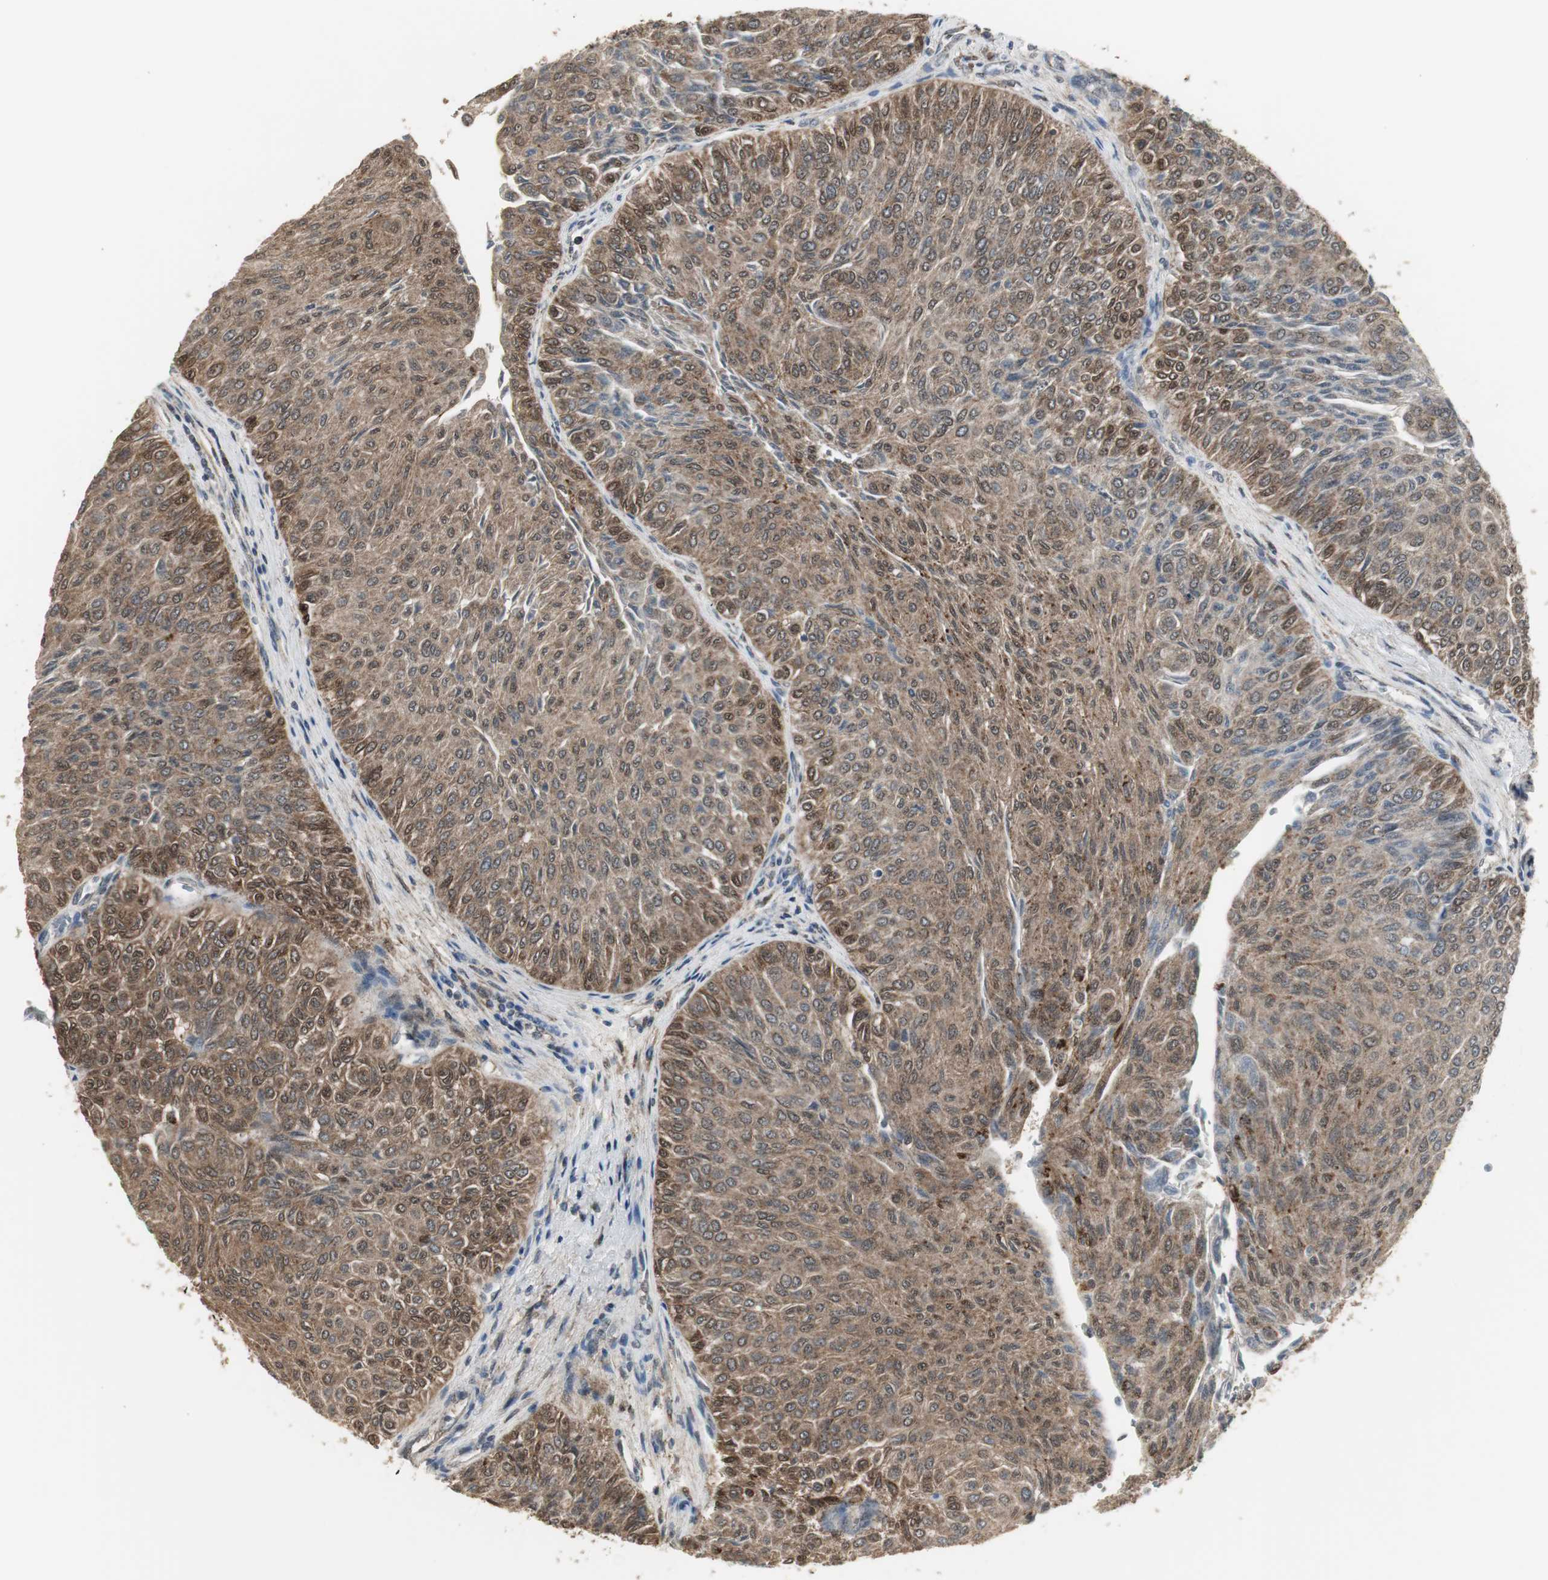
{"staining": {"intensity": "strong", "quantity": ">75%", "location": "cytoplasmic/membranous,nuclear"}, "tissue": "urothelial cancer", "cell_type": "Tumor cells", "image_type": "cancer", "snomed": [{"axis": "morphology", "description": "Urothelial carcinoma, Low grade"}, {"axis": "topography", "description": "Urinary bladder"}], "caption": "Protein staining by IHC exhibits strong cytoplasmic/membranous and nuclear expression in approximately >75% of tumor cells in urothelial cancer.", "gene": "PLIN3", "patient": {"sex": "male", "age": 78}}